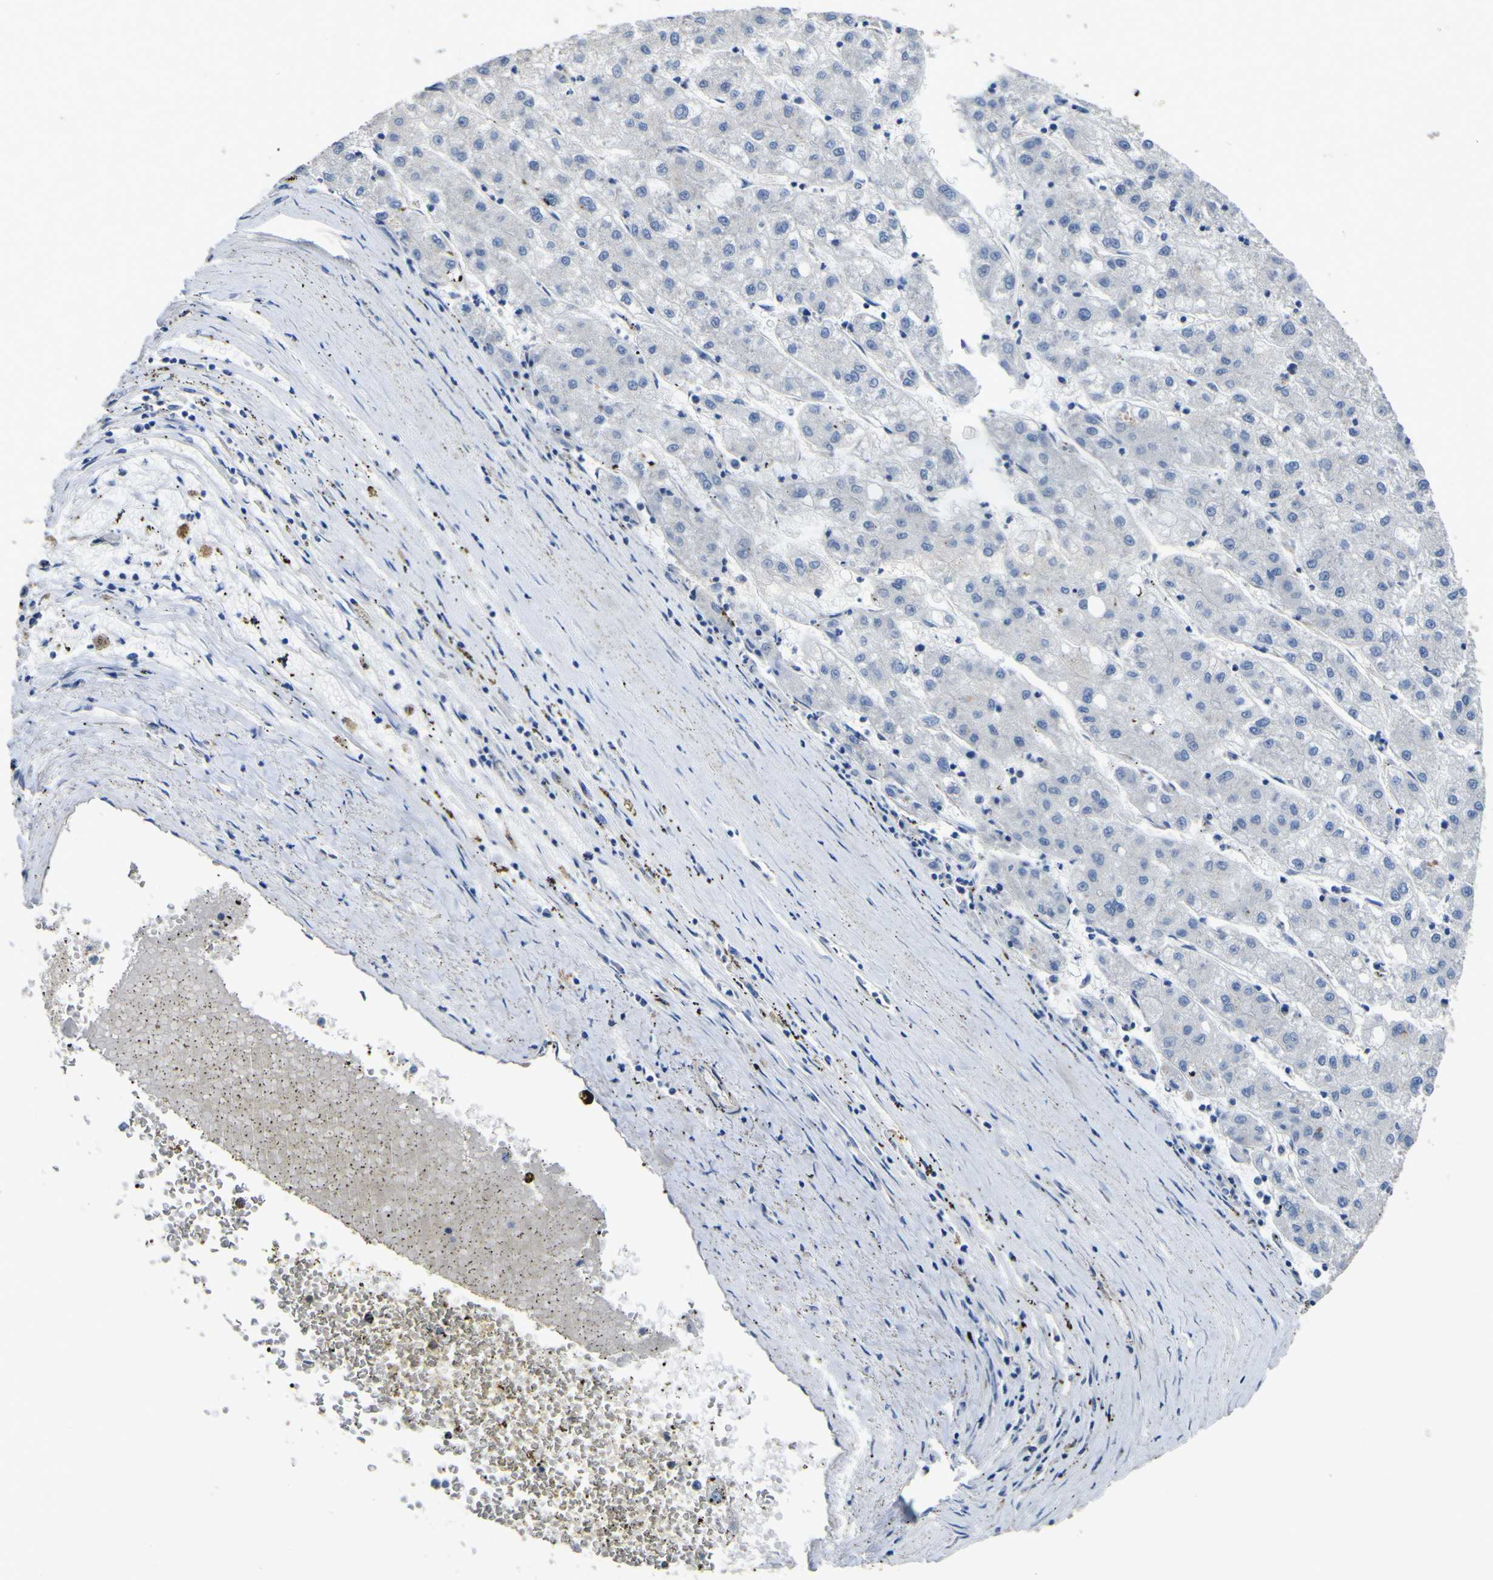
{"staining": {"intensity": "negative", "quantity": "none", "location": "none"}, "tissue": "liver cancer", "cell_type": "Tumor cells", "image_type": "cancer", "snomed": [{"axis": "morphology", "description": "Carcinoma, Hepatocellular, NOS"}, {"axis": "topography", "description": "Liver"}], "caption": "Human liver cancer stained for a protein using immunohistochemistry demonstrates no expression in tumor cells.", "gene": "ALDH18A1", "patient": {"sex": "male", "age": 72}}